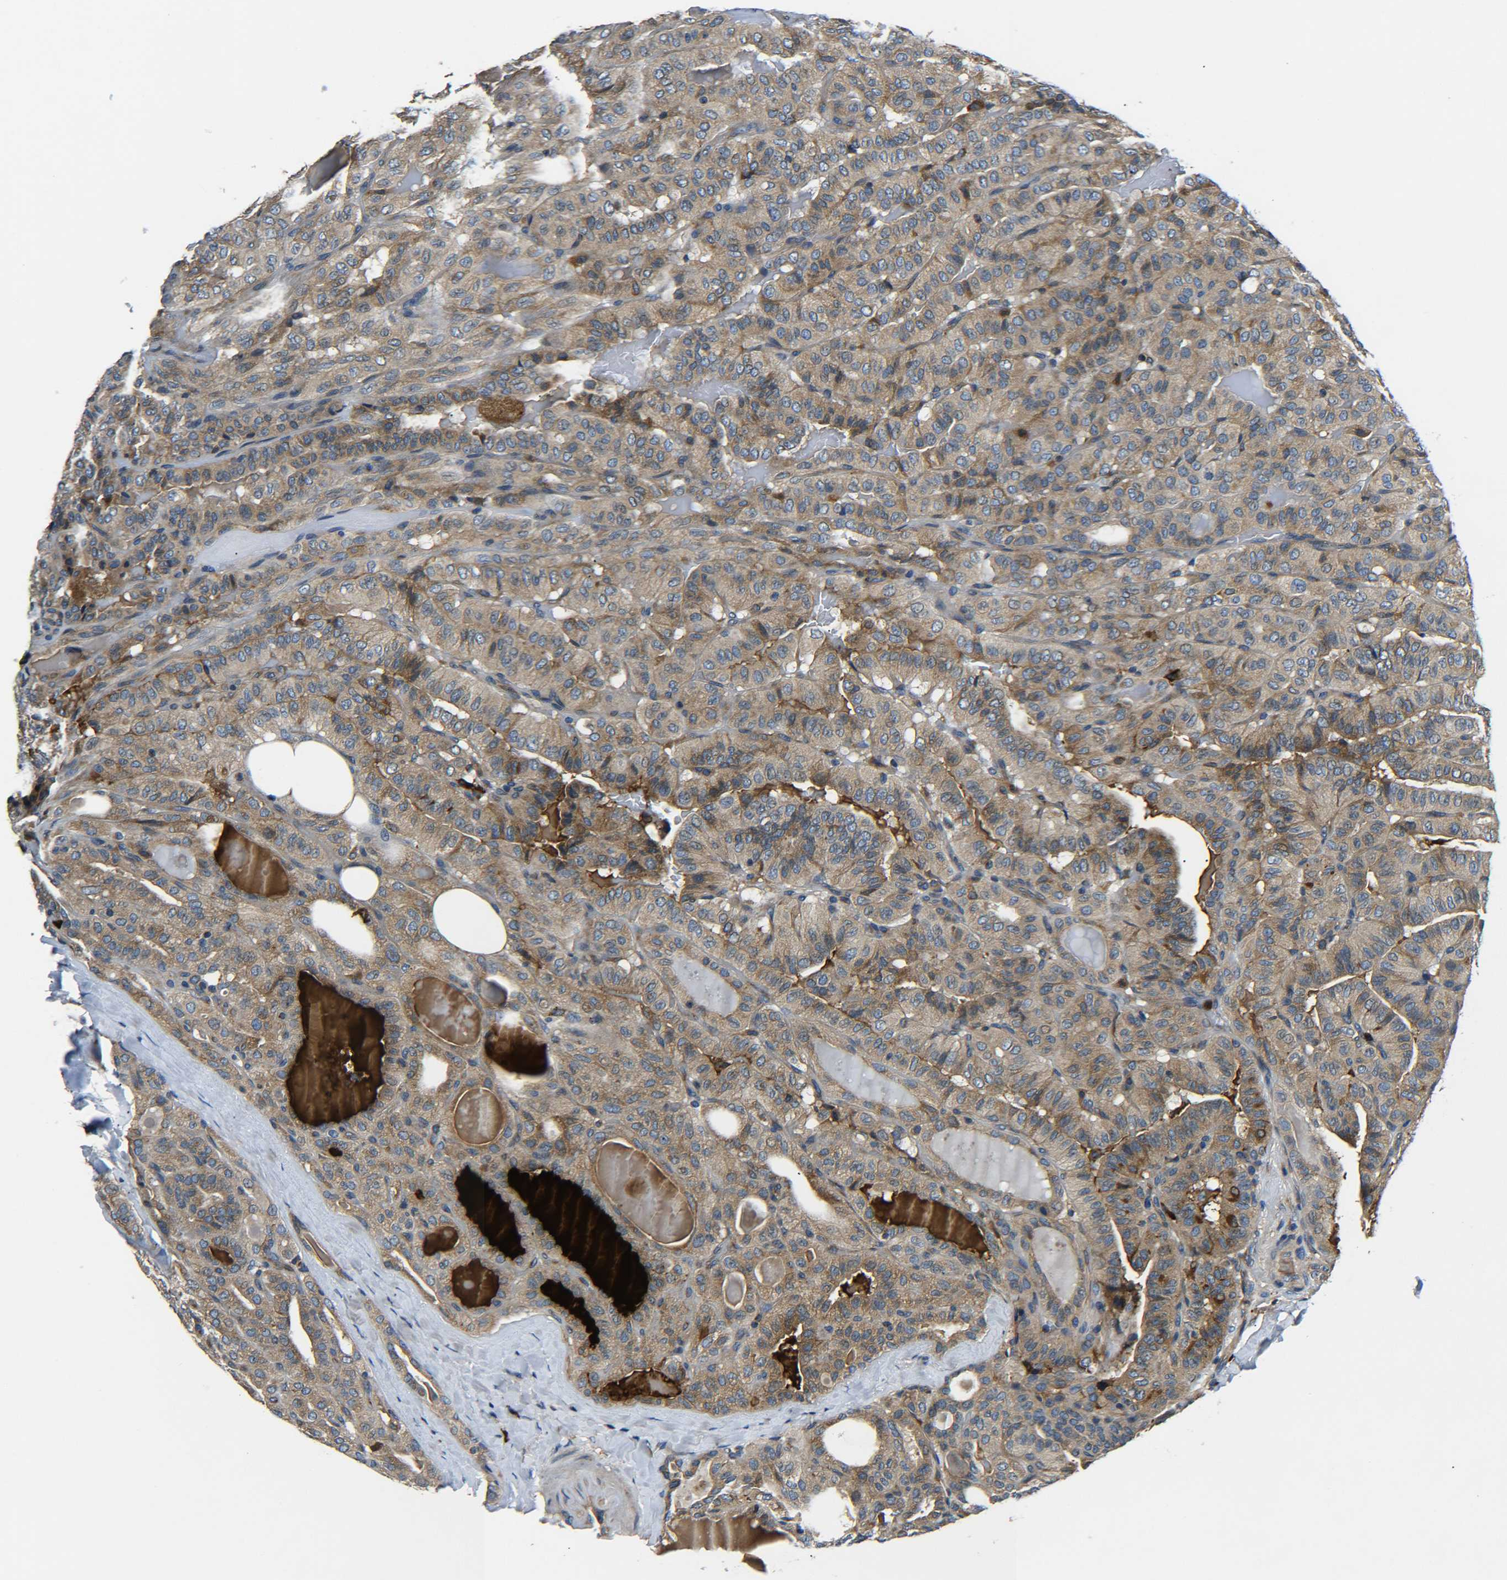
{"staining": {"intensity": "moderate", "quantity": ">75%", "location": "cytoplasmic/membranous"}, "tissue": "thyroid cancer", "cell_type": "Tumor cells", "image_type": "cancer", "snomed": [{"axis": "morphology", "description": "Papillary adenocarcinoma, NOS"}, {"axis": "topography", "description": "Thyroid gland"}], "caption": "Papillary adenocarcinoma (thyroid) was stained to show a protein in brown. There is medium levels of moderate cytoplasmic/membranous positivity in about >75% of tumor cells.", "gene": "RAB1B", "patient": {"sex": "male", "age": 77}}